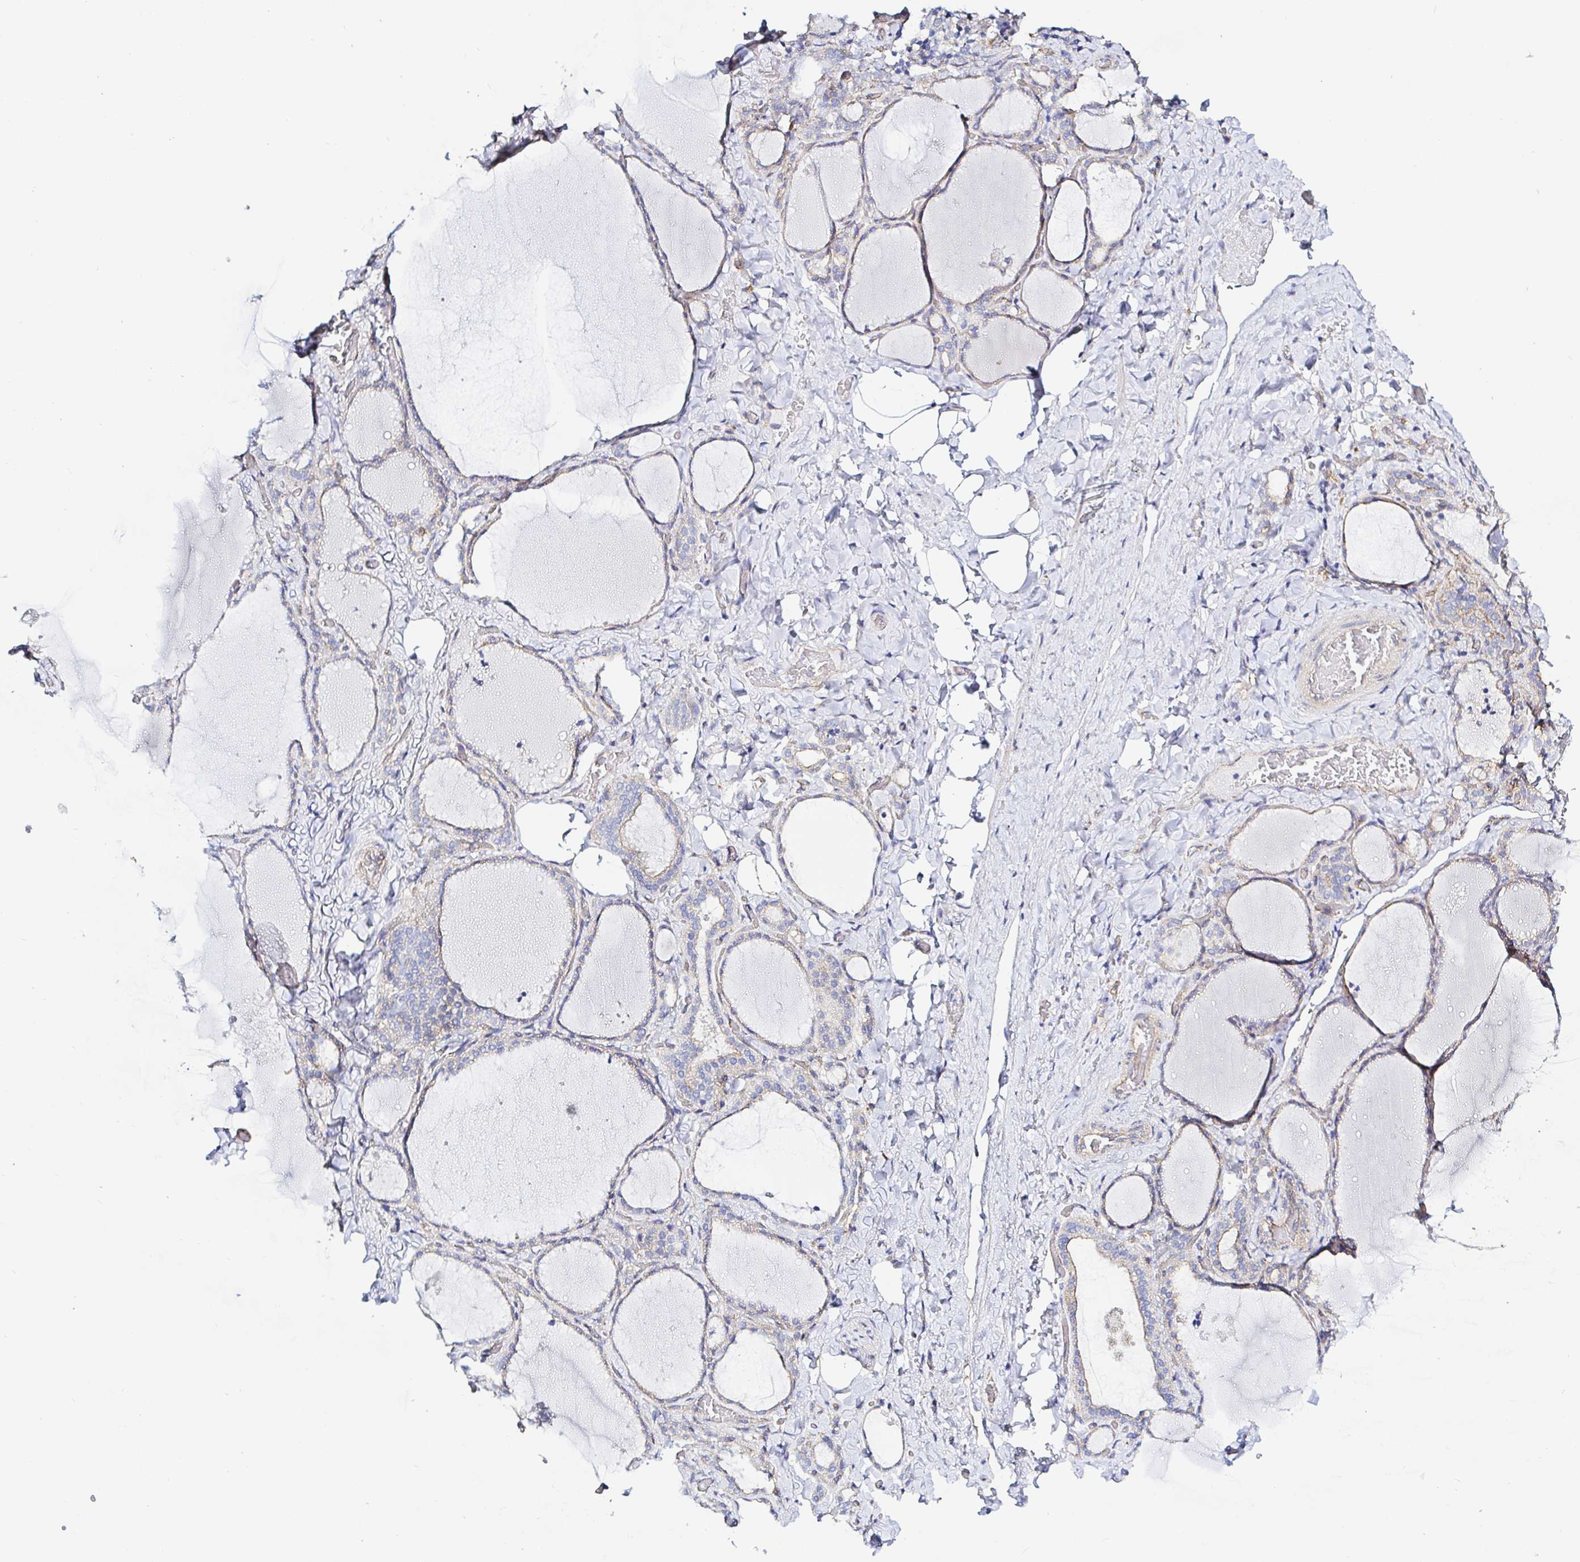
{"staining": {"intensity": "negative", "quantity": "none", "location": "none"}, "tissue": "thyroid gland", "cell_type": "Glandular cells", "image_type": "normal", "snomed": [{"axis": "morphology", "description": "Normal tissue, NOS"}, {"axis": "topography", "description": "Thyroid gland"}], "caption": "Glandular cells show no significant protein staining in unremarkable thyroid gland. The staining is performed using DAB brown chromogen with nuclei counter-stained in using hematoxylin.", "gene": "ARL4D", "patient": {"sex": "female", "age": 22}}